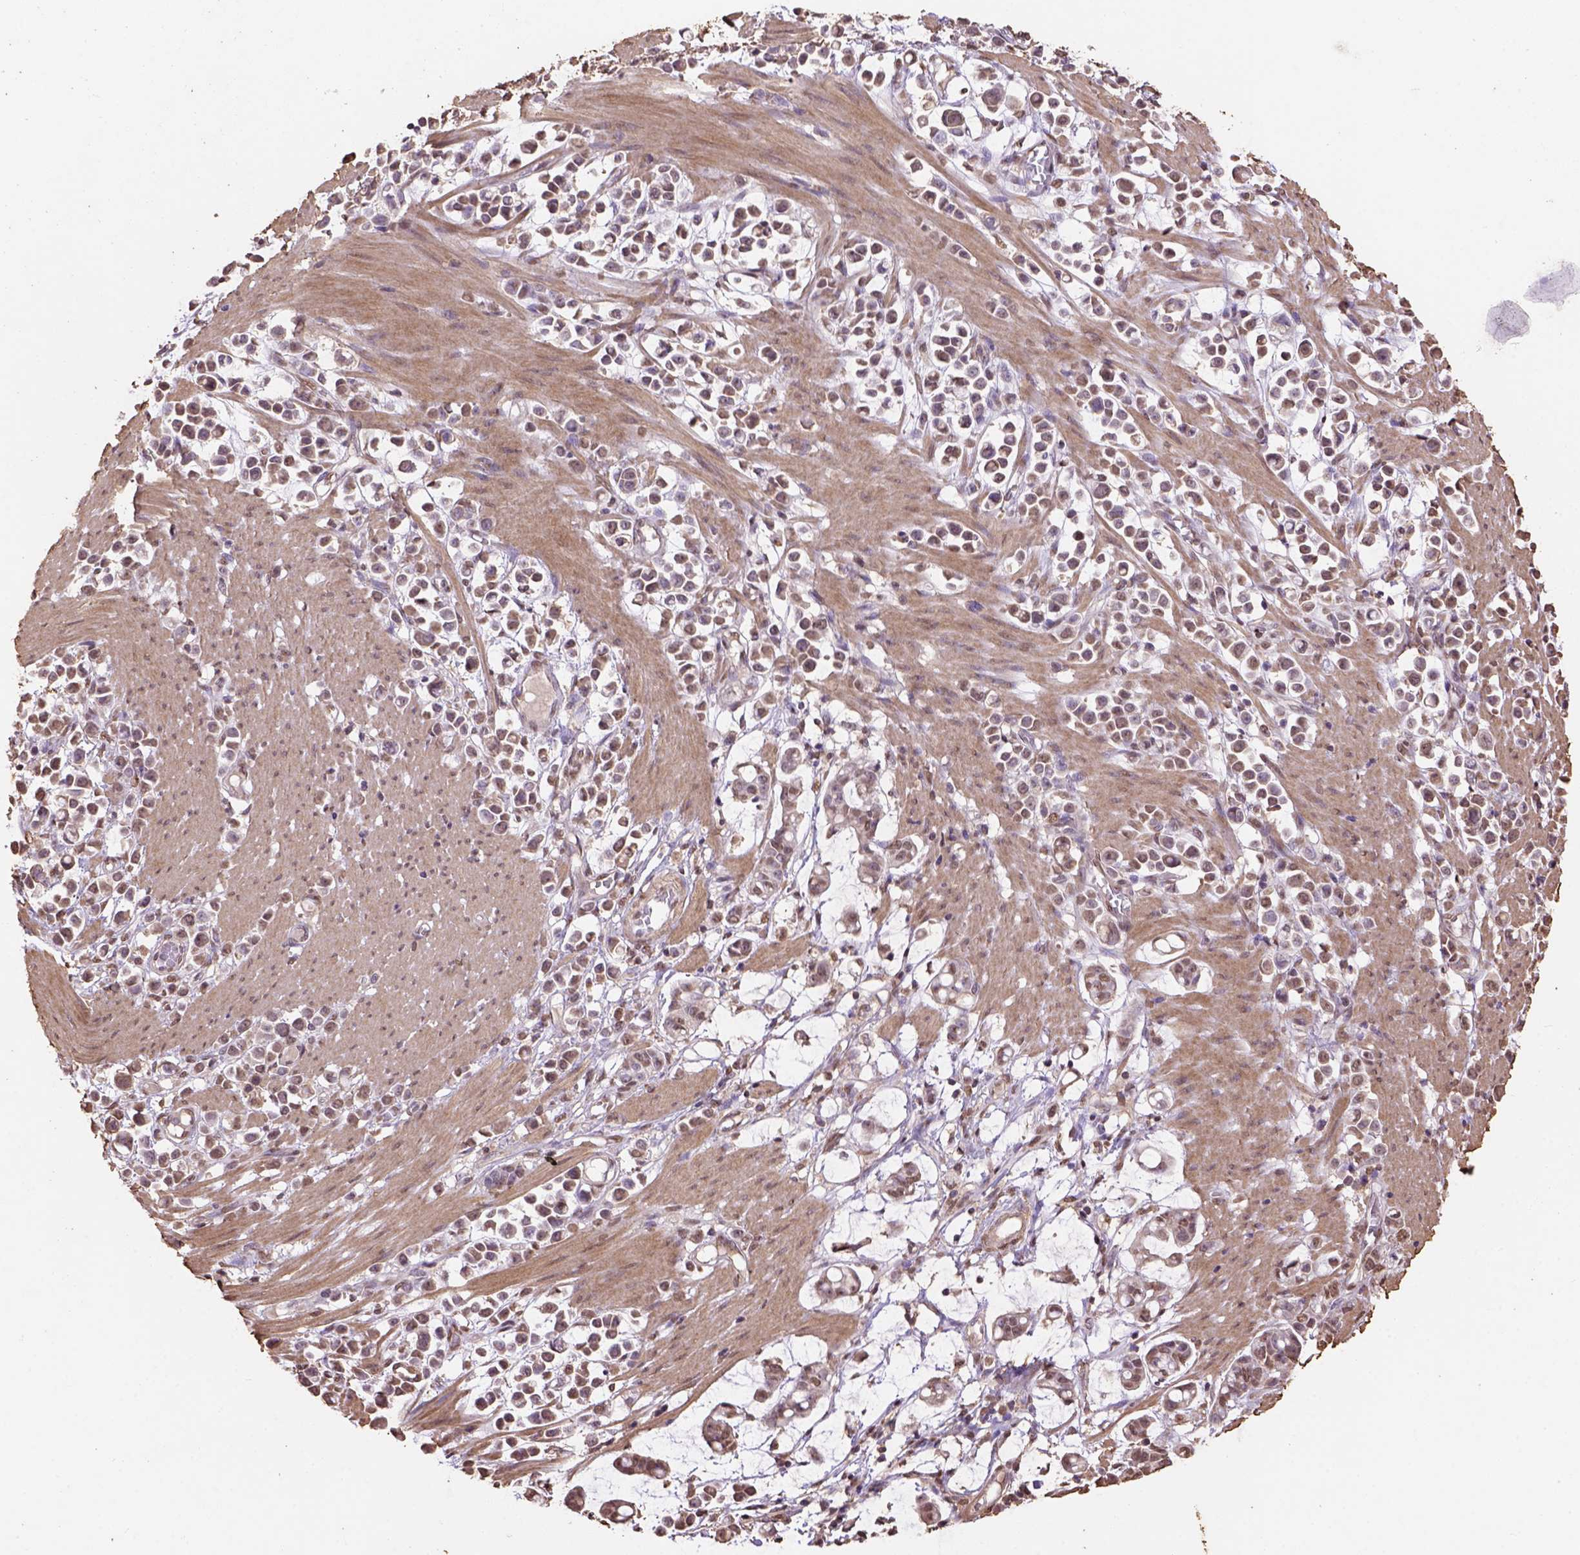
{"staining": {"intensity": "moderate", "quantity": ">75%", "location": "nuclear"}, "tissue": "stomach cancer", "cell_type": "Tumor cells", "image_type": "cancer", "snomed": [{"axis": "morphology", "description": "Adenocarcinoma, NOS"}, {"axis": "topography", "description": "Stomach"}], "caption": "Protein expression analysis of stomach cancer displays moderate nuclear expression in approximately >75% of tumor cells. The protein is shown in brown color, while the nuclei are stained blue.", "gene": "CSTF2T", "patient": {"sex": "male", "age": 82}}